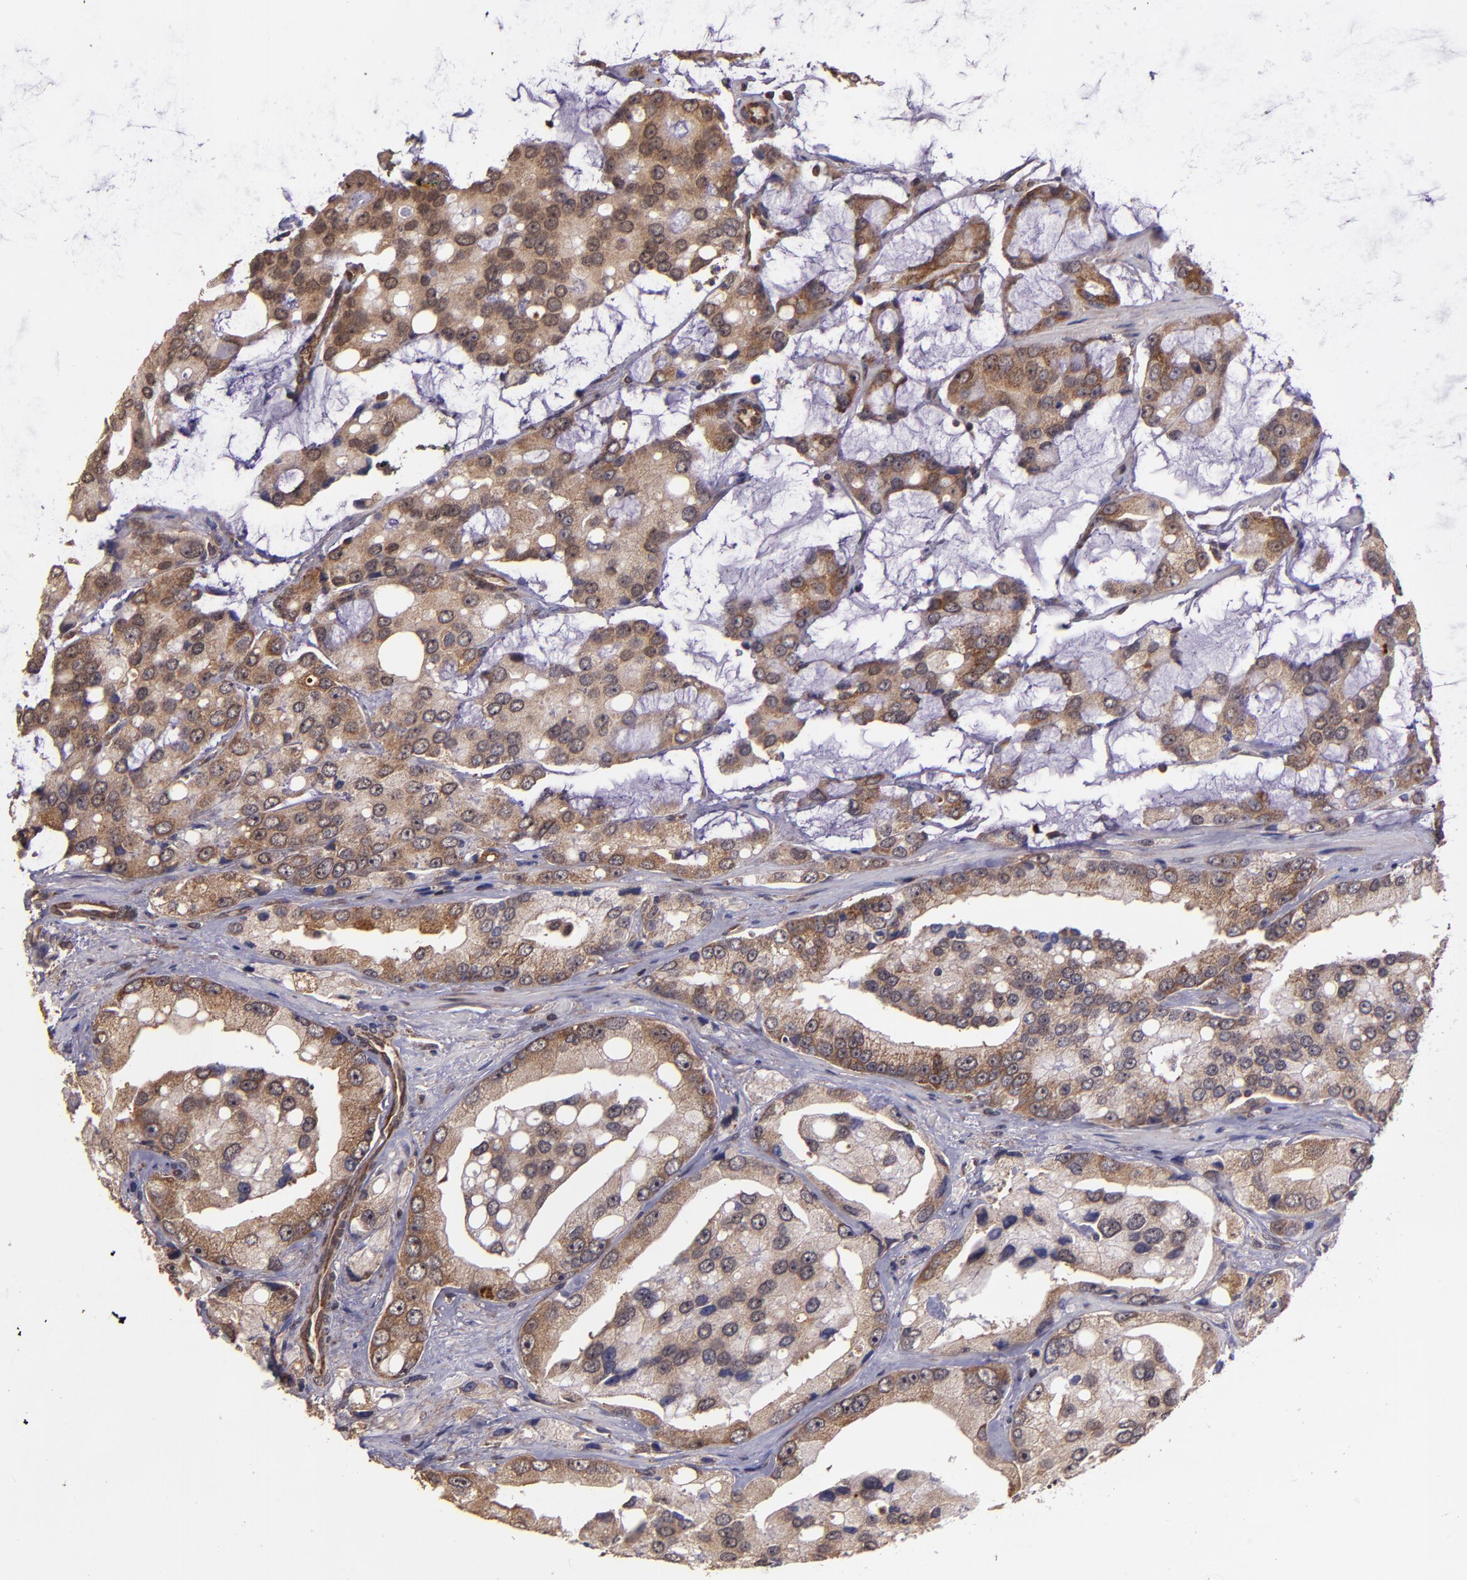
{"staining": {"intensity": "strong", "quantity": ">75%", "location": "cytoplasmic/membranous"}, "tissue": "prostate cancer", "cell_type": "Tumor cells", "image_type": "cancer", "snomed": [{"axis": "morphology", "description": "Adenocarcinoma, High grade"}, {"axis": "topography", "description": "Prostate"}], "caption": "Prostate cancer (high-grade adenocarcinoma) stained with a brown dye exhibits strong cytoplasmic/membranous positive expression in approximately >75% of tumor cells.", "gene": "USP51", "patient": {"sex": "male", "age": 67}}